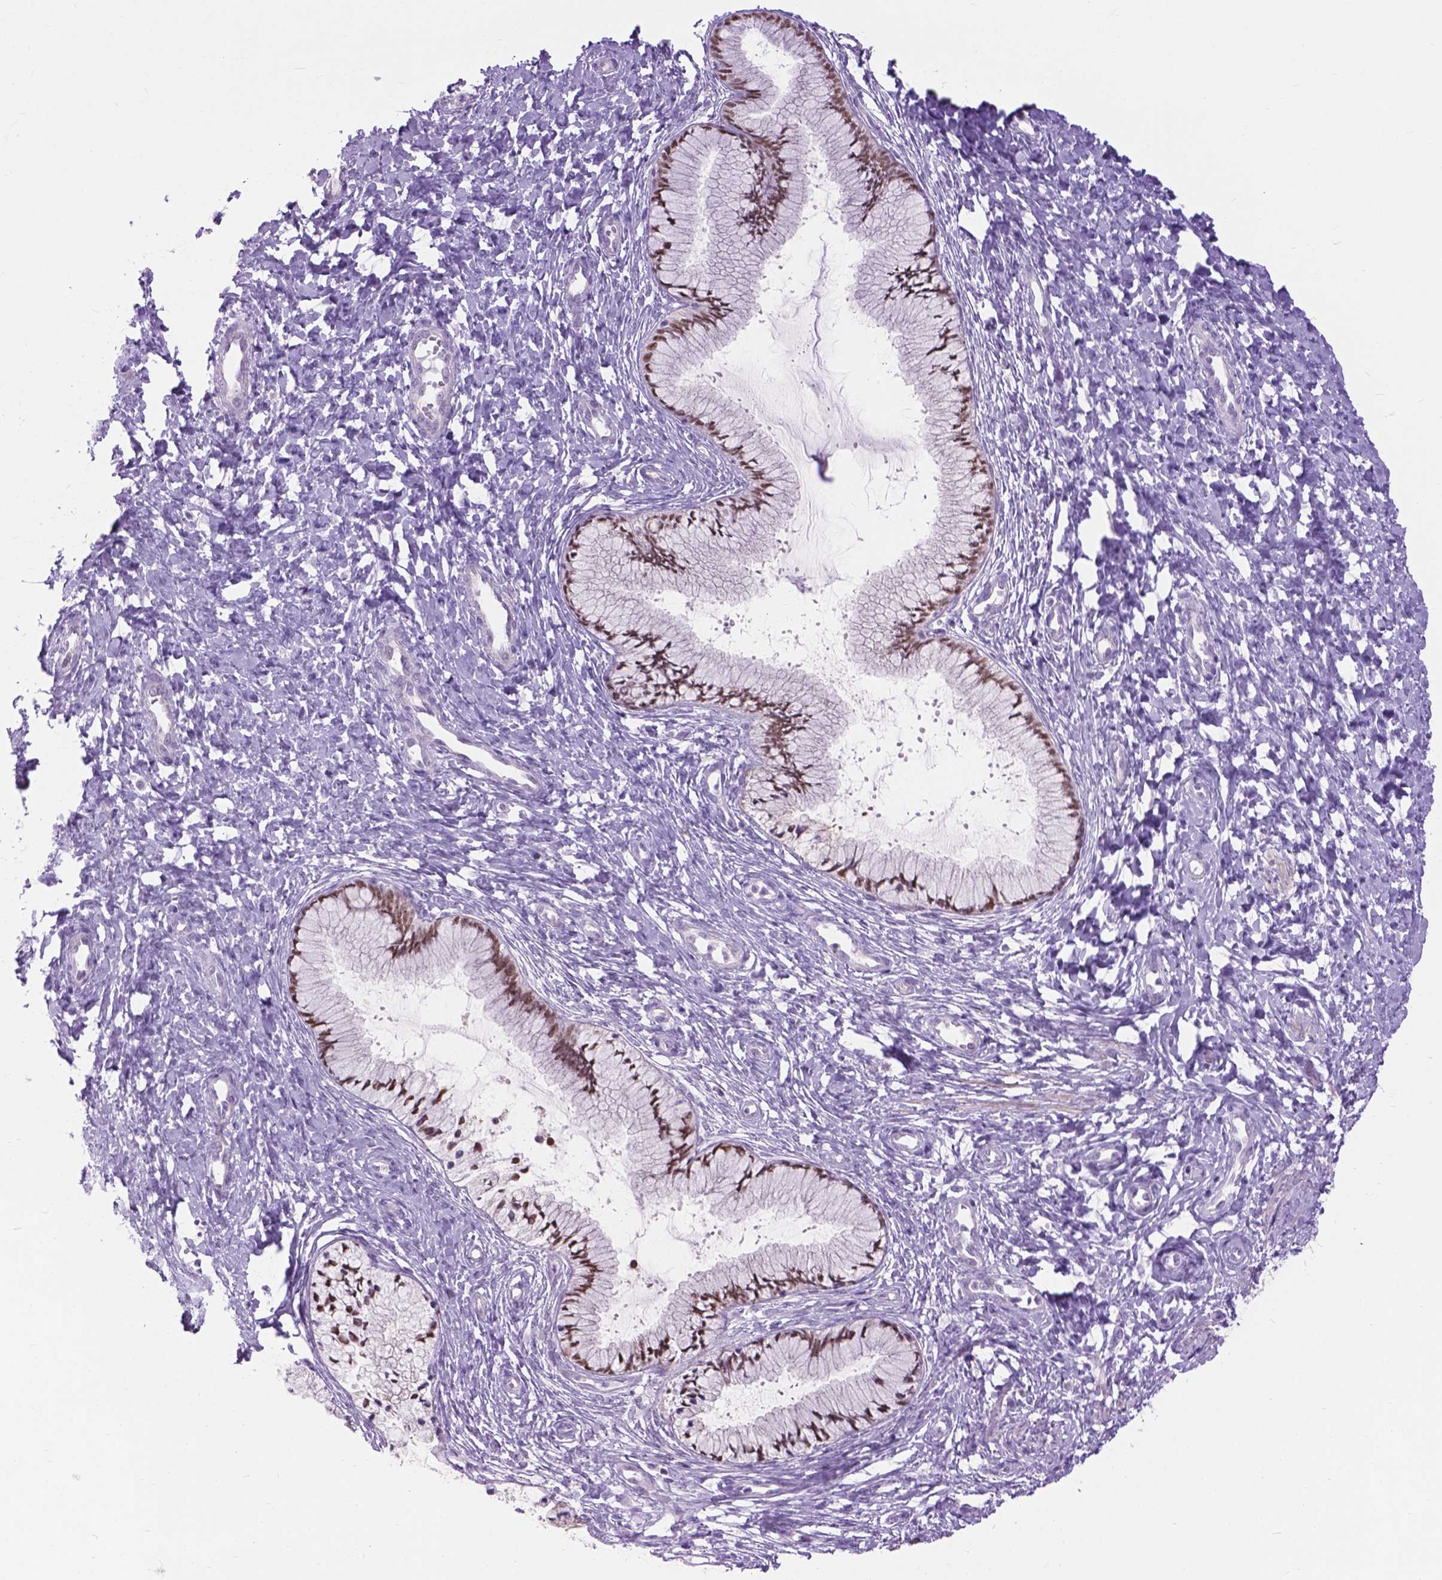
{"staining": {"intensity": "moderate", "quantity": ">75%", "location": "nuclear"}, "tissue": "cervix", "cell_type": "Glandular cells", "image_type": "normal", "snomed": [{"axis": "morphology", "description": "Normal tissue, NOS"}, {"axis": "topography", "description": "Cervix"}], "caption": "This image shows immunohistochemistry staining of unremarkable human cervix, with medium moderate nuclear expression in approximately >75% of glandular cells.", "gene": "APCDD1L", "patient": {"sex": "female", "age": 37}}